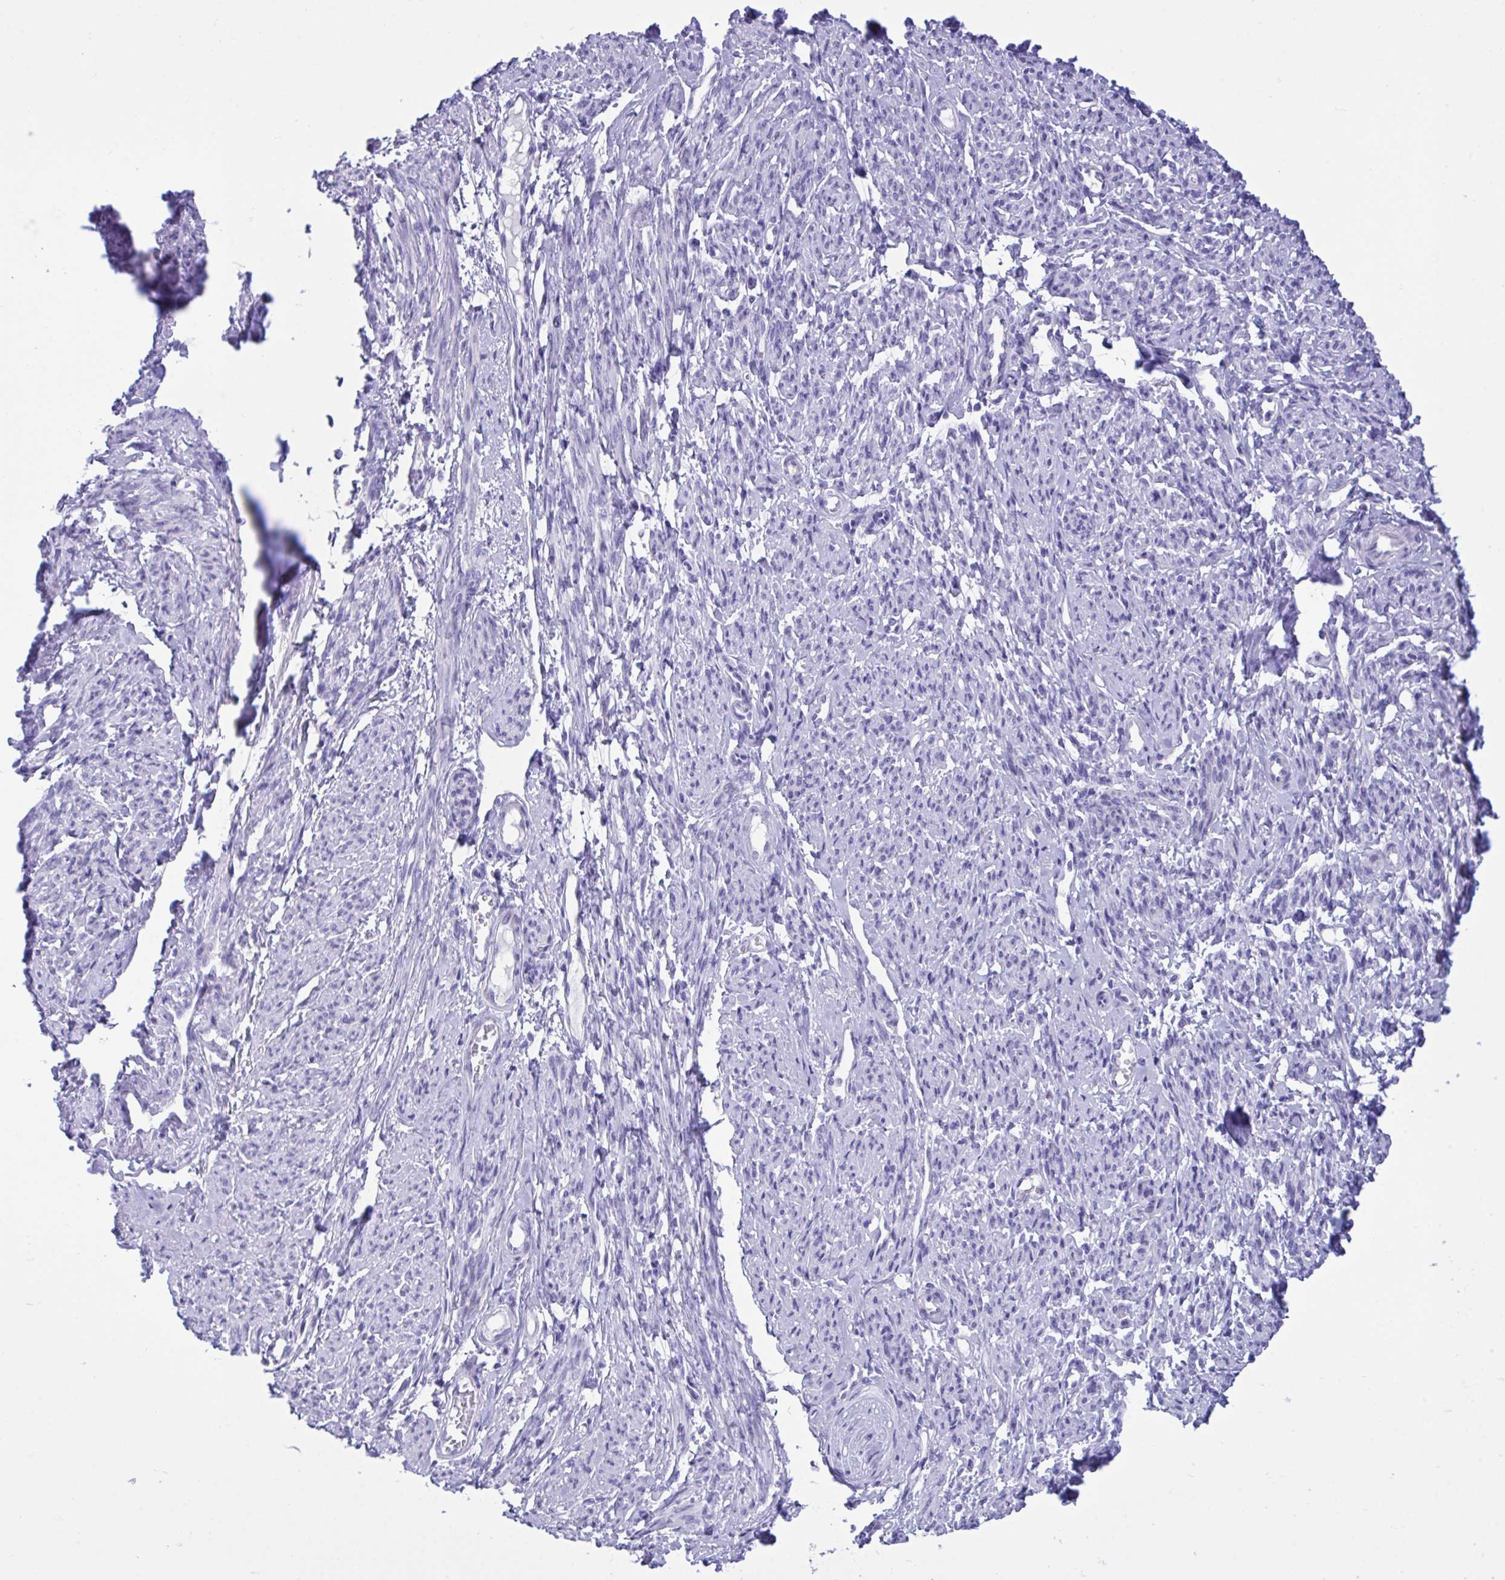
{"staining": {"intensity": "negative", "quantity": "none", "location": "none"}, "tissue": "smooth muscle", "cell_type": "Smooth muscle cells", "image_type": "normal", "snomed": [{"axis": "morphology", "description": "Normal tissue, NOS"}, {"axis": "topography", "description": "Smooth muscle"}], "caption": "IHC of unremarkable human smooth muscle exhibits no staining in smooth muscle cells.", "gene": "BEX5", "patient": {"sex": "female", "age": 65}}